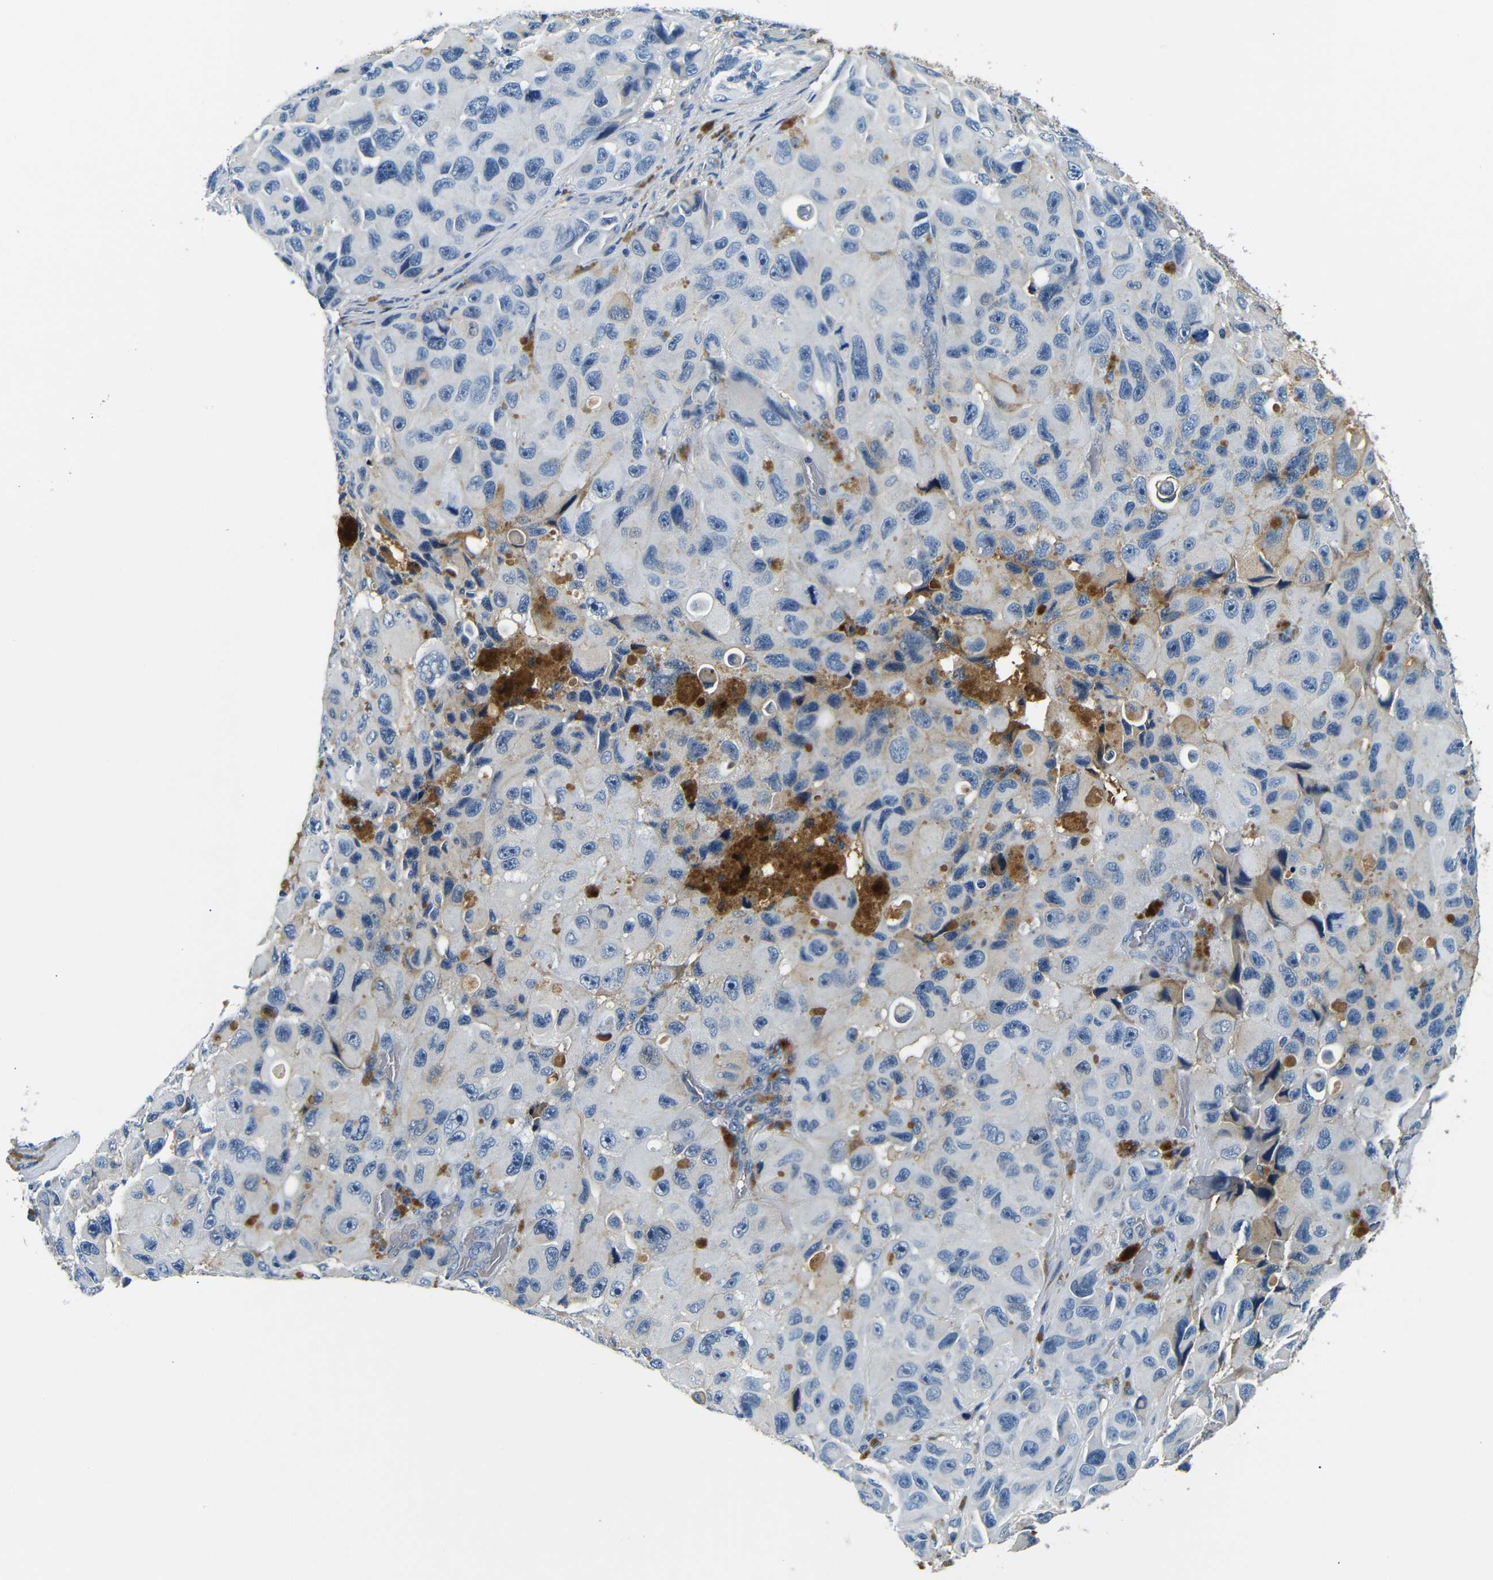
{"staining": {"intensity": "negative", "quantity": "none", "location": "none"}, "tissue": "melanoma", "cell_type": "Tumor cells", "image_type": "cancer", "snomed": [{"axis": "morphology", "description": "Malignant melanoma, NOS"}, {"axis": "topography", "description": "Skin"}], "caption": "High magnification brightfield microscopy of melanoma stained with DAB (brown) and counterstained with hematoxylin (blue): tumor cells show no significant expression.", "gene": "LHCGR", "patient": {"sex": "female", "age": 73}}